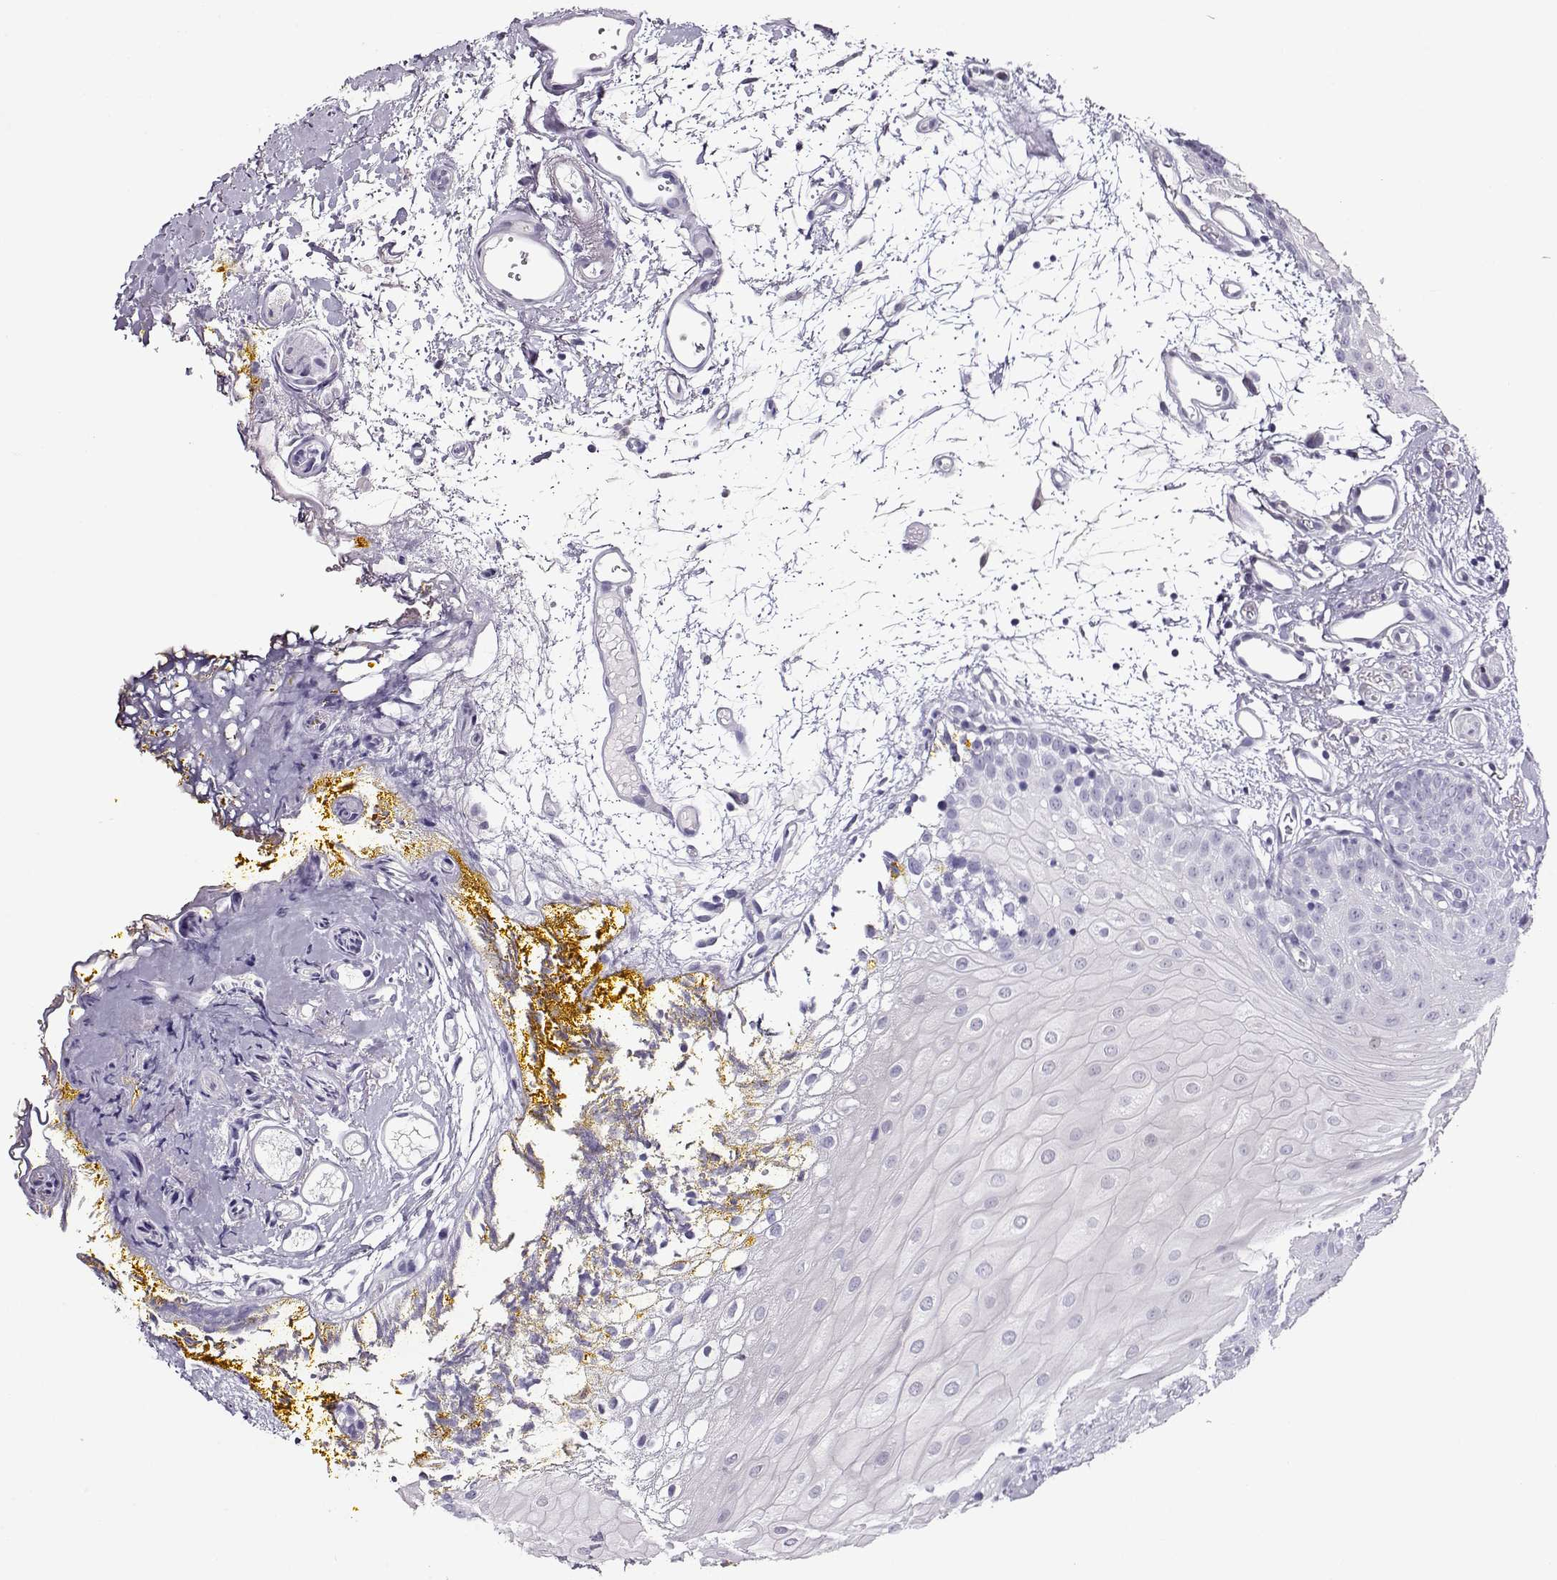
{"staining": {"intensity": "negative", "quantity": "none", "location": "none"}, "tissue": "oral mucosa", "cell_type": "Squamous epithelial cells", "image_type": "normal", "snomed": [{"axis": "morphology", "description": "Normal tissue, NOS"}, {"axis": "morphology", "description": "Squamous cell carcinoma, NOS"}, {"axis": "topography", "description": "Oral tissue"}, {"axis": "topography", "description": "Head-Neck"}], "caption": "Protein analysis of normal oral mucosa displays no significant staining in squamous epithelial cells. (Brightfield microscopy of DAB IHC at high magnification).", "gene": "CCR8", "patient": {"sex": "female", "age": 75}}